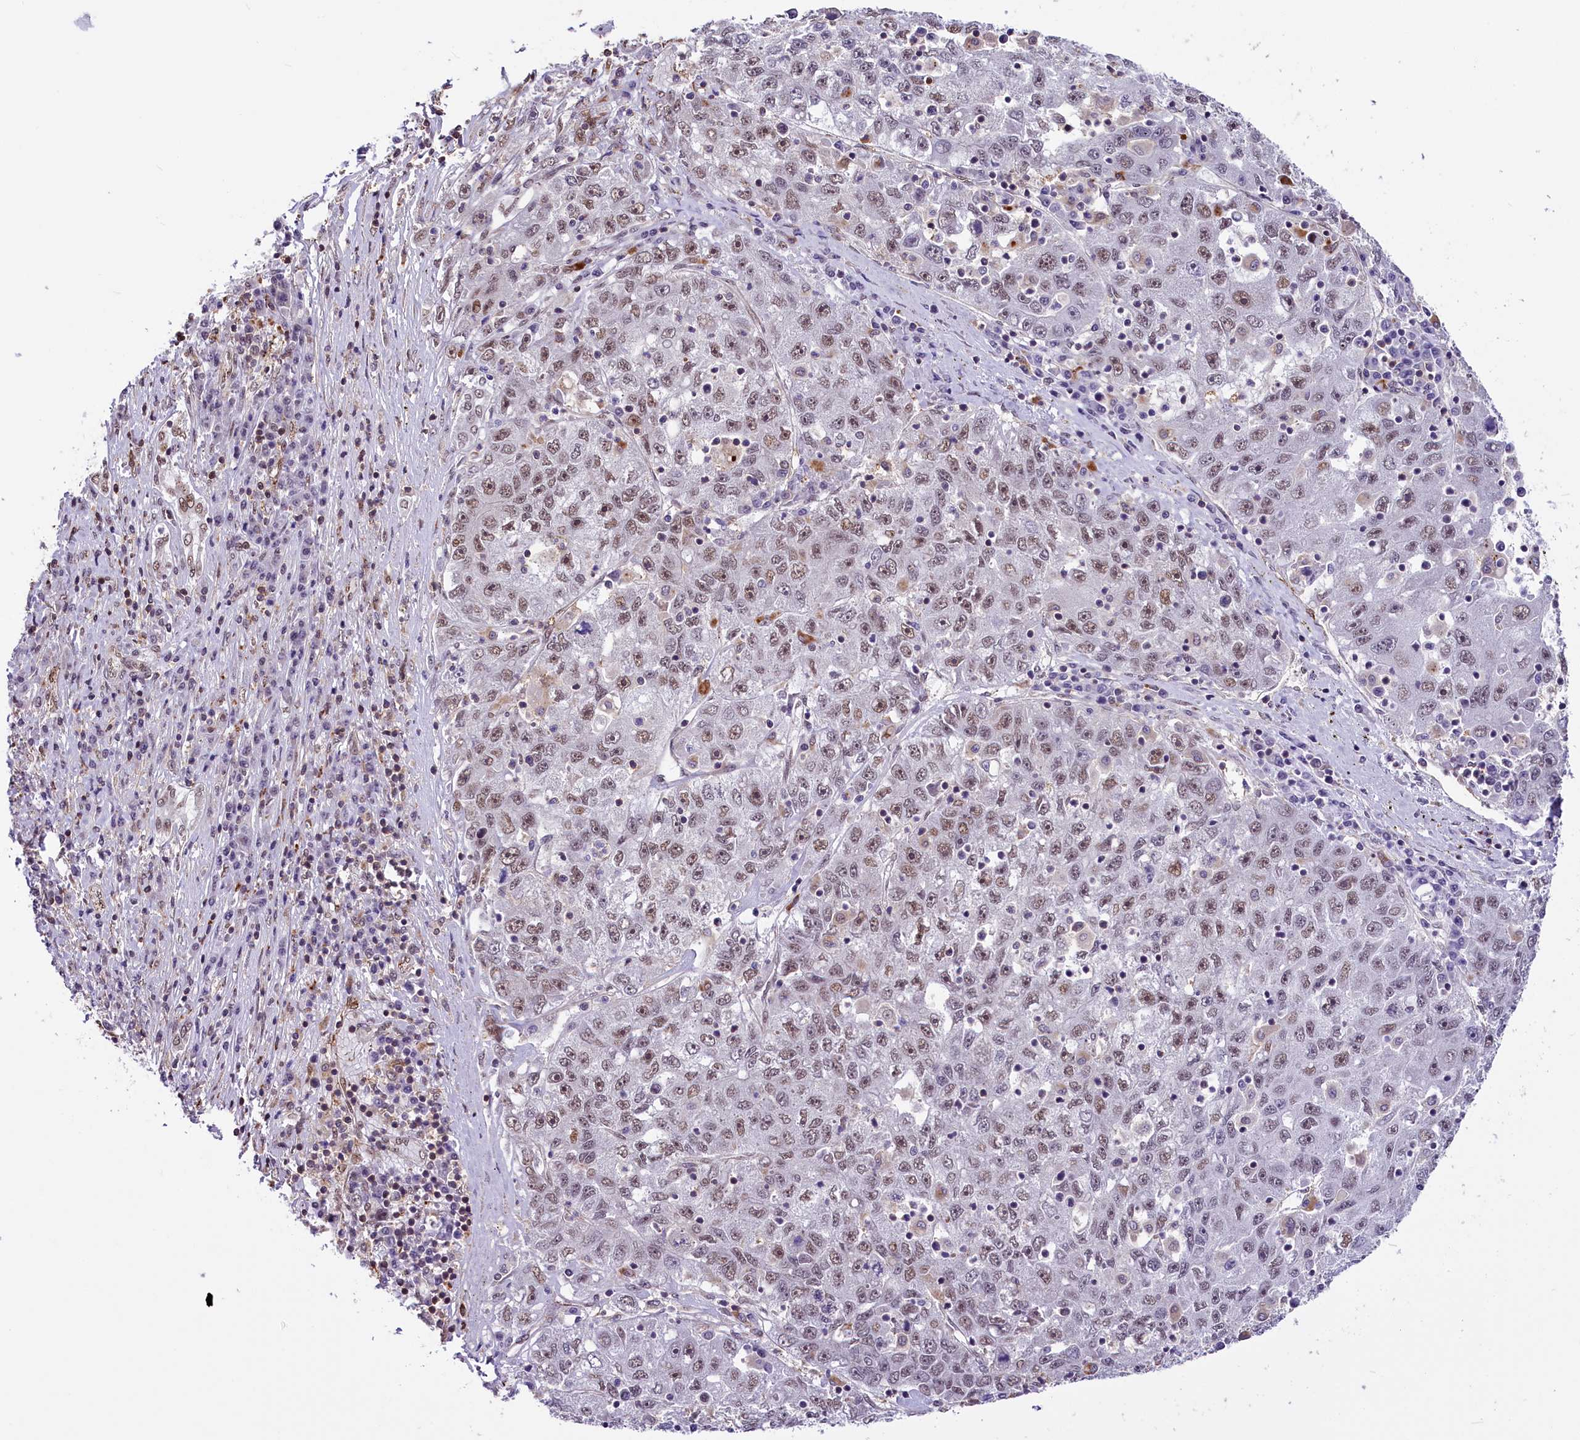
{"staining": {"intensity": "moderate", "quantity": "25%-75%", "location": "nuclear"}, "tissue": "liver cancer", "cell_type": "Tumor cells", "image_type": "cancer", "snomed": [{"axis": "morphology", "description": "Carcinoma, Hepatocellular, NOS"}, {"axis": "topography", "description": "Liver"}], "caption": "The image displays a brown stain indicating the presence of a protein in the nuclear of tumor cells in liver cancer.", "gene": "MRPL54", "patient": {"sex": "male", "age": 49}}